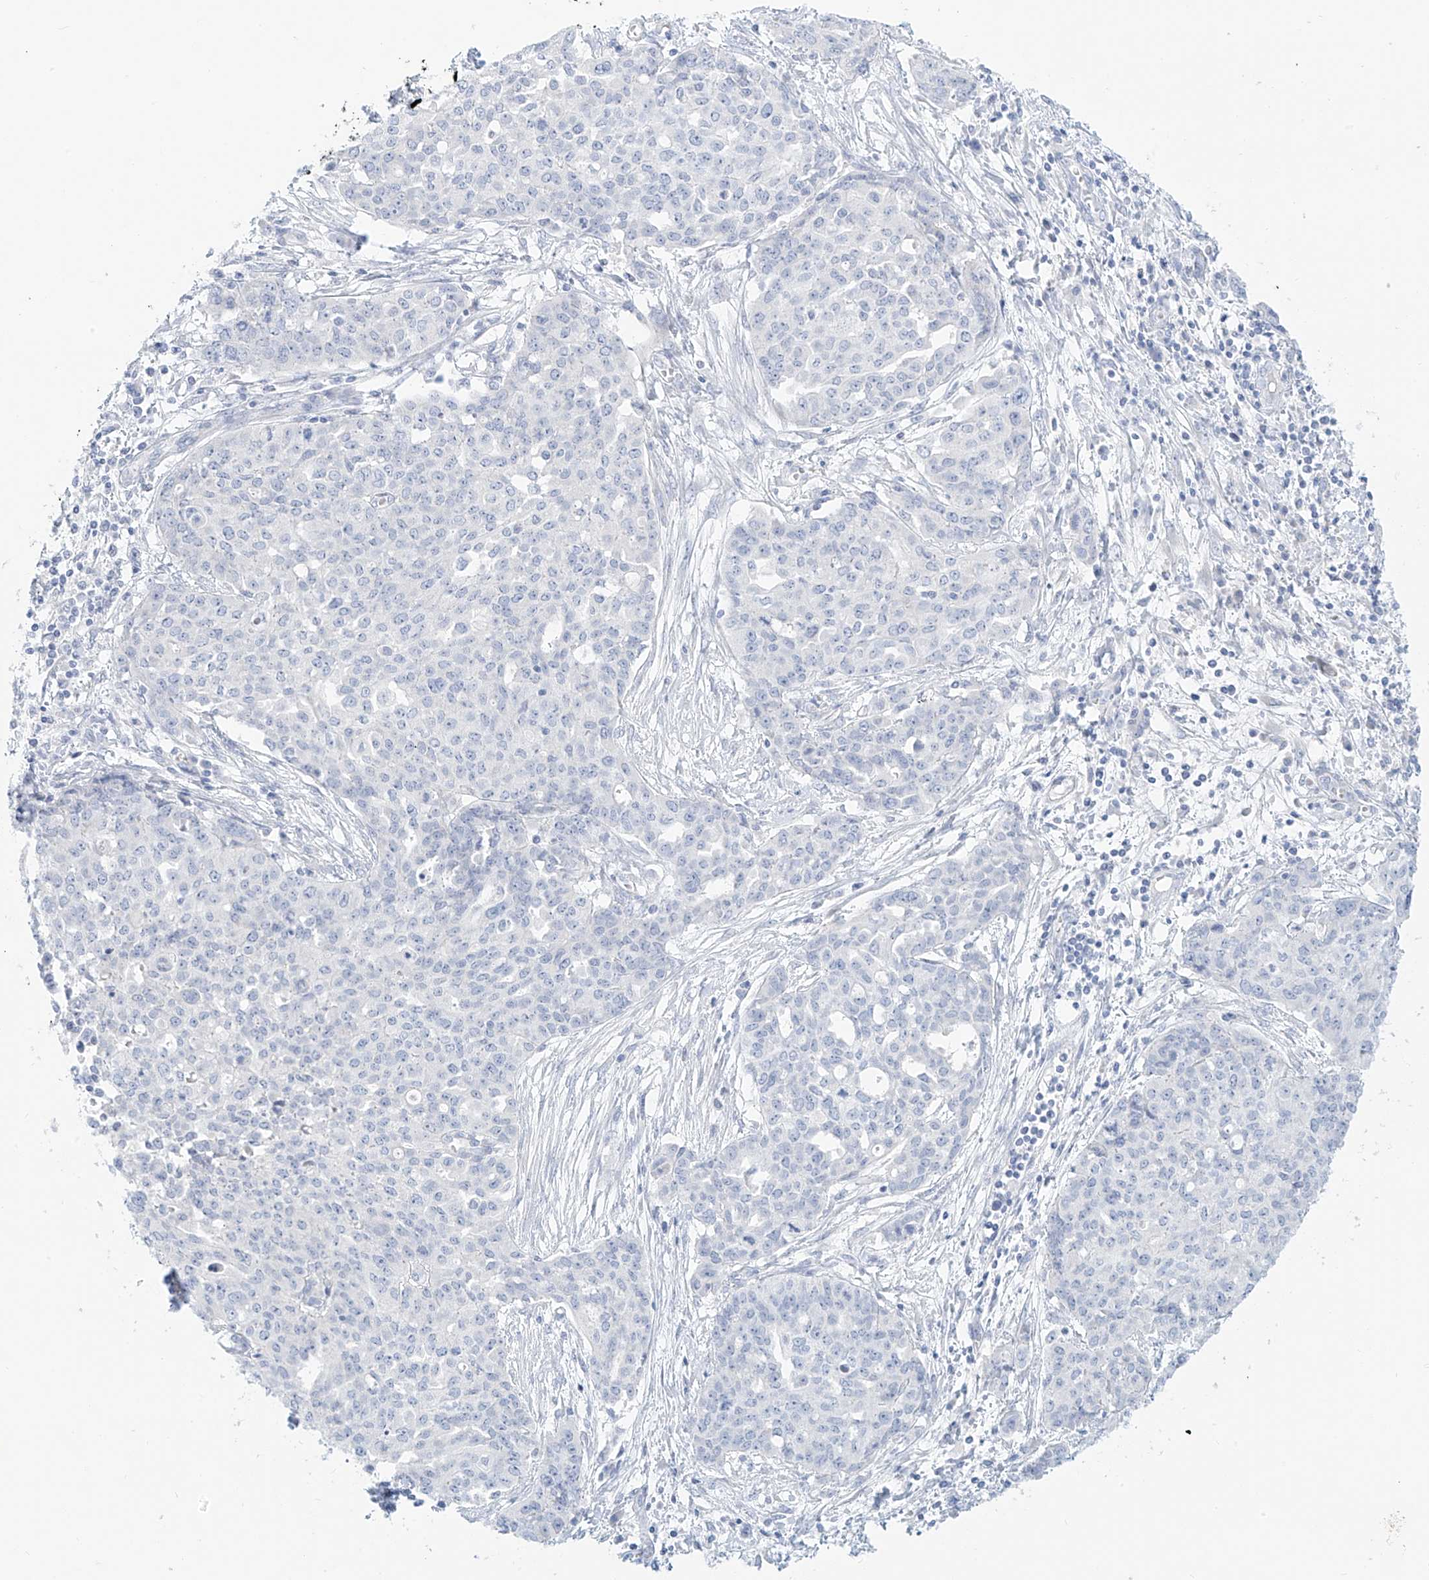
{"staining": {"intensity": "negative", "quantity": "none", "location": "none"}, "tissue": "ovarian cancer", "cell_type": "Tumor cells", "image_type": "cancer", "snomed": [{"axis": "morphology", "description": "Cystadenocarcinoma, serous, NOS"}, {"axis": "topography", "description": "Soft tissue"}, {"axis": "topography", "description": "Ovary"}], "caption": "Image shows no protein staining in tumor cells of ovarian cancer (serous cystadenocarcinoma) tissue.", "gene": "ST3GAL5", "patient": {"sex": "female", "age": 57}}